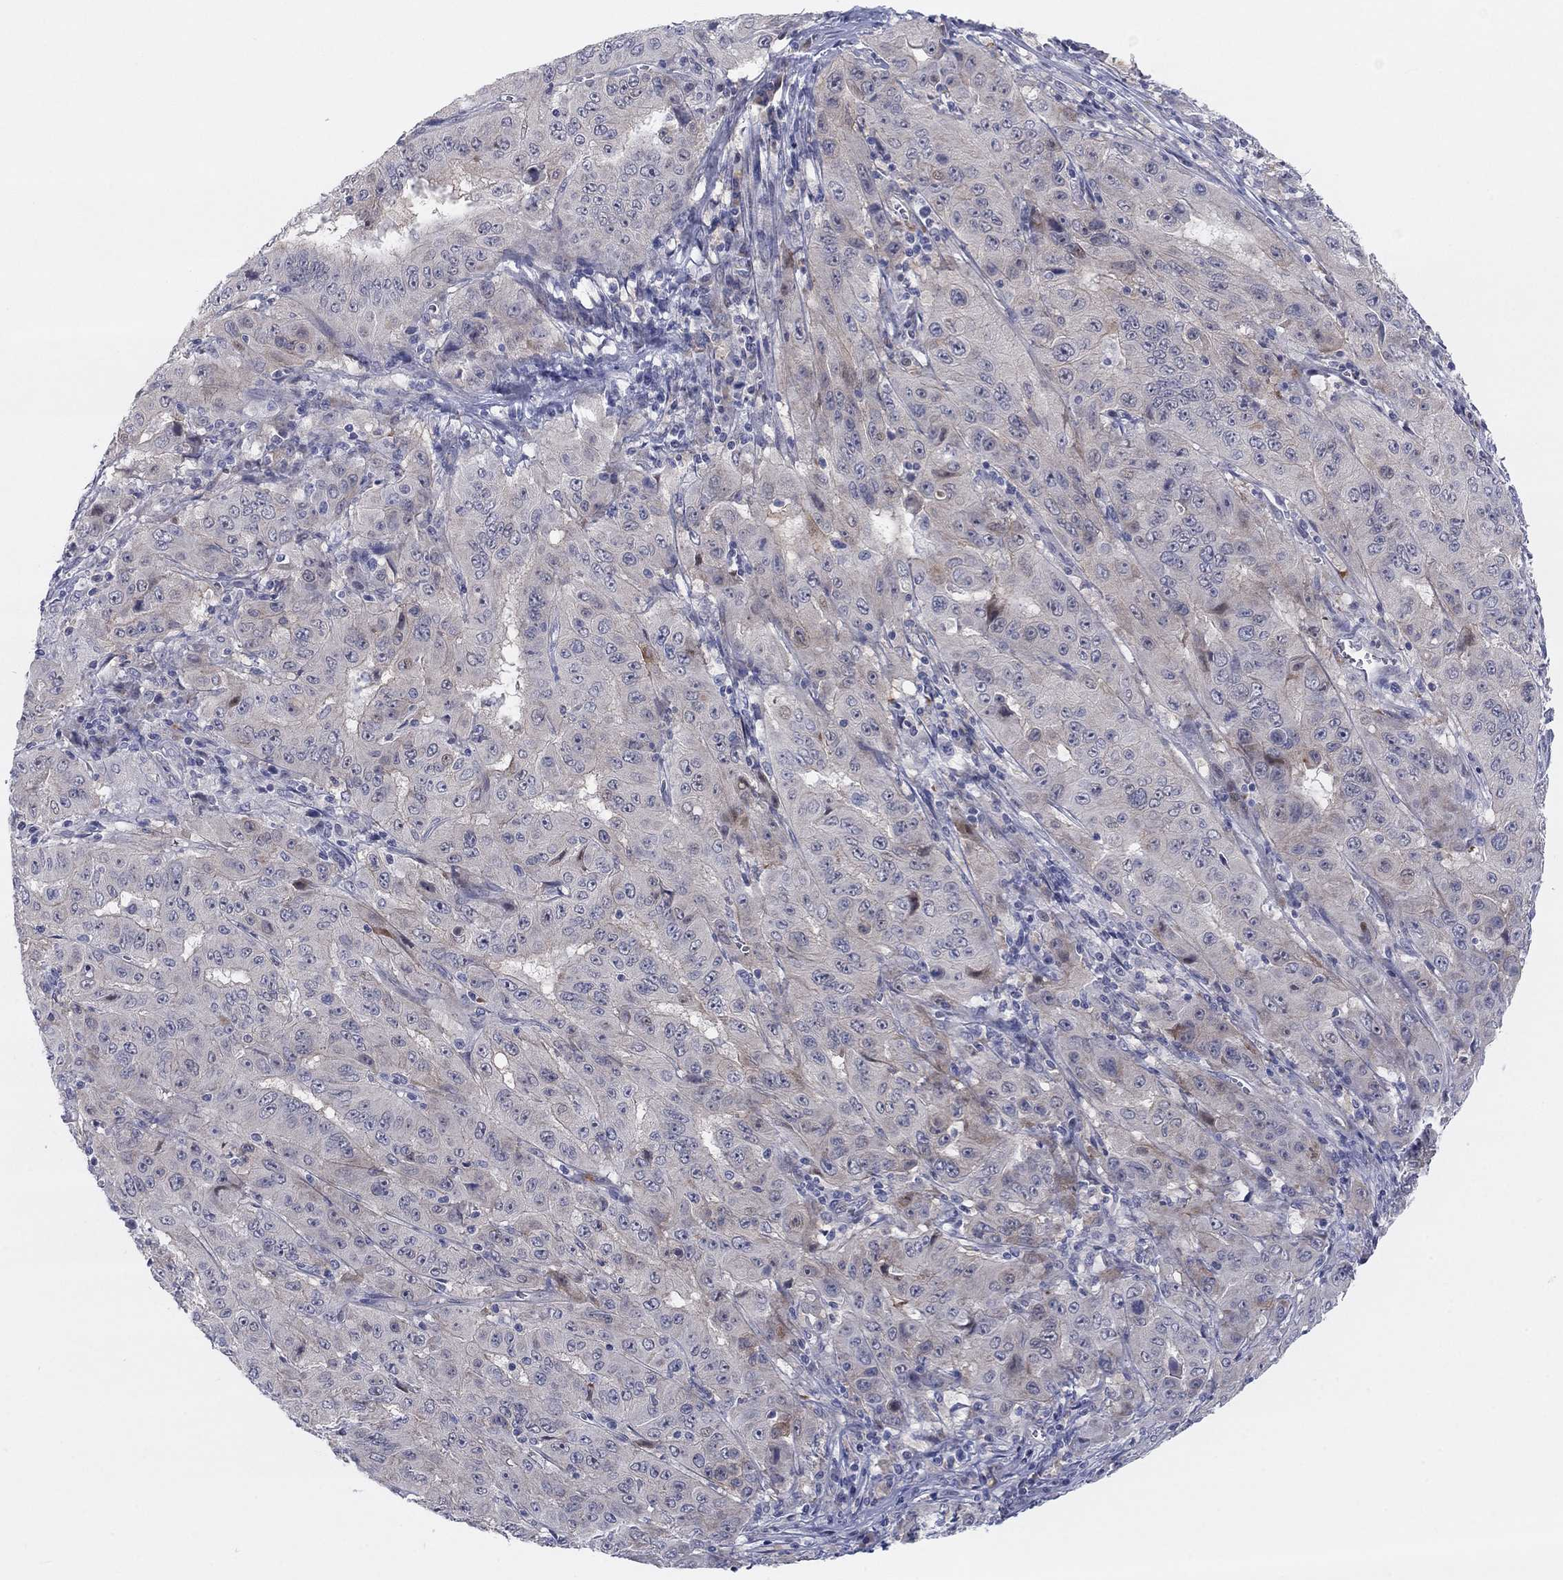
{"staining": {"intensity": "negative", "quantity": "none", "location": "none"}, "tissue": "pancreatic cancer", "cell_type": "Tumor cells", "image_type": "cancer", "snomed": [{"axis": "morphology", "description": "Adenocarcinoma, NOS"}, {"axis": "topography", "description": "Pancreas"}], "caption": "A micrograph of human pancreatic cancer (adenocarcinoma) is negative for staining in tumor cells.", "gene": "AMN1", "patient": {"sex": "male", "age": 63}}